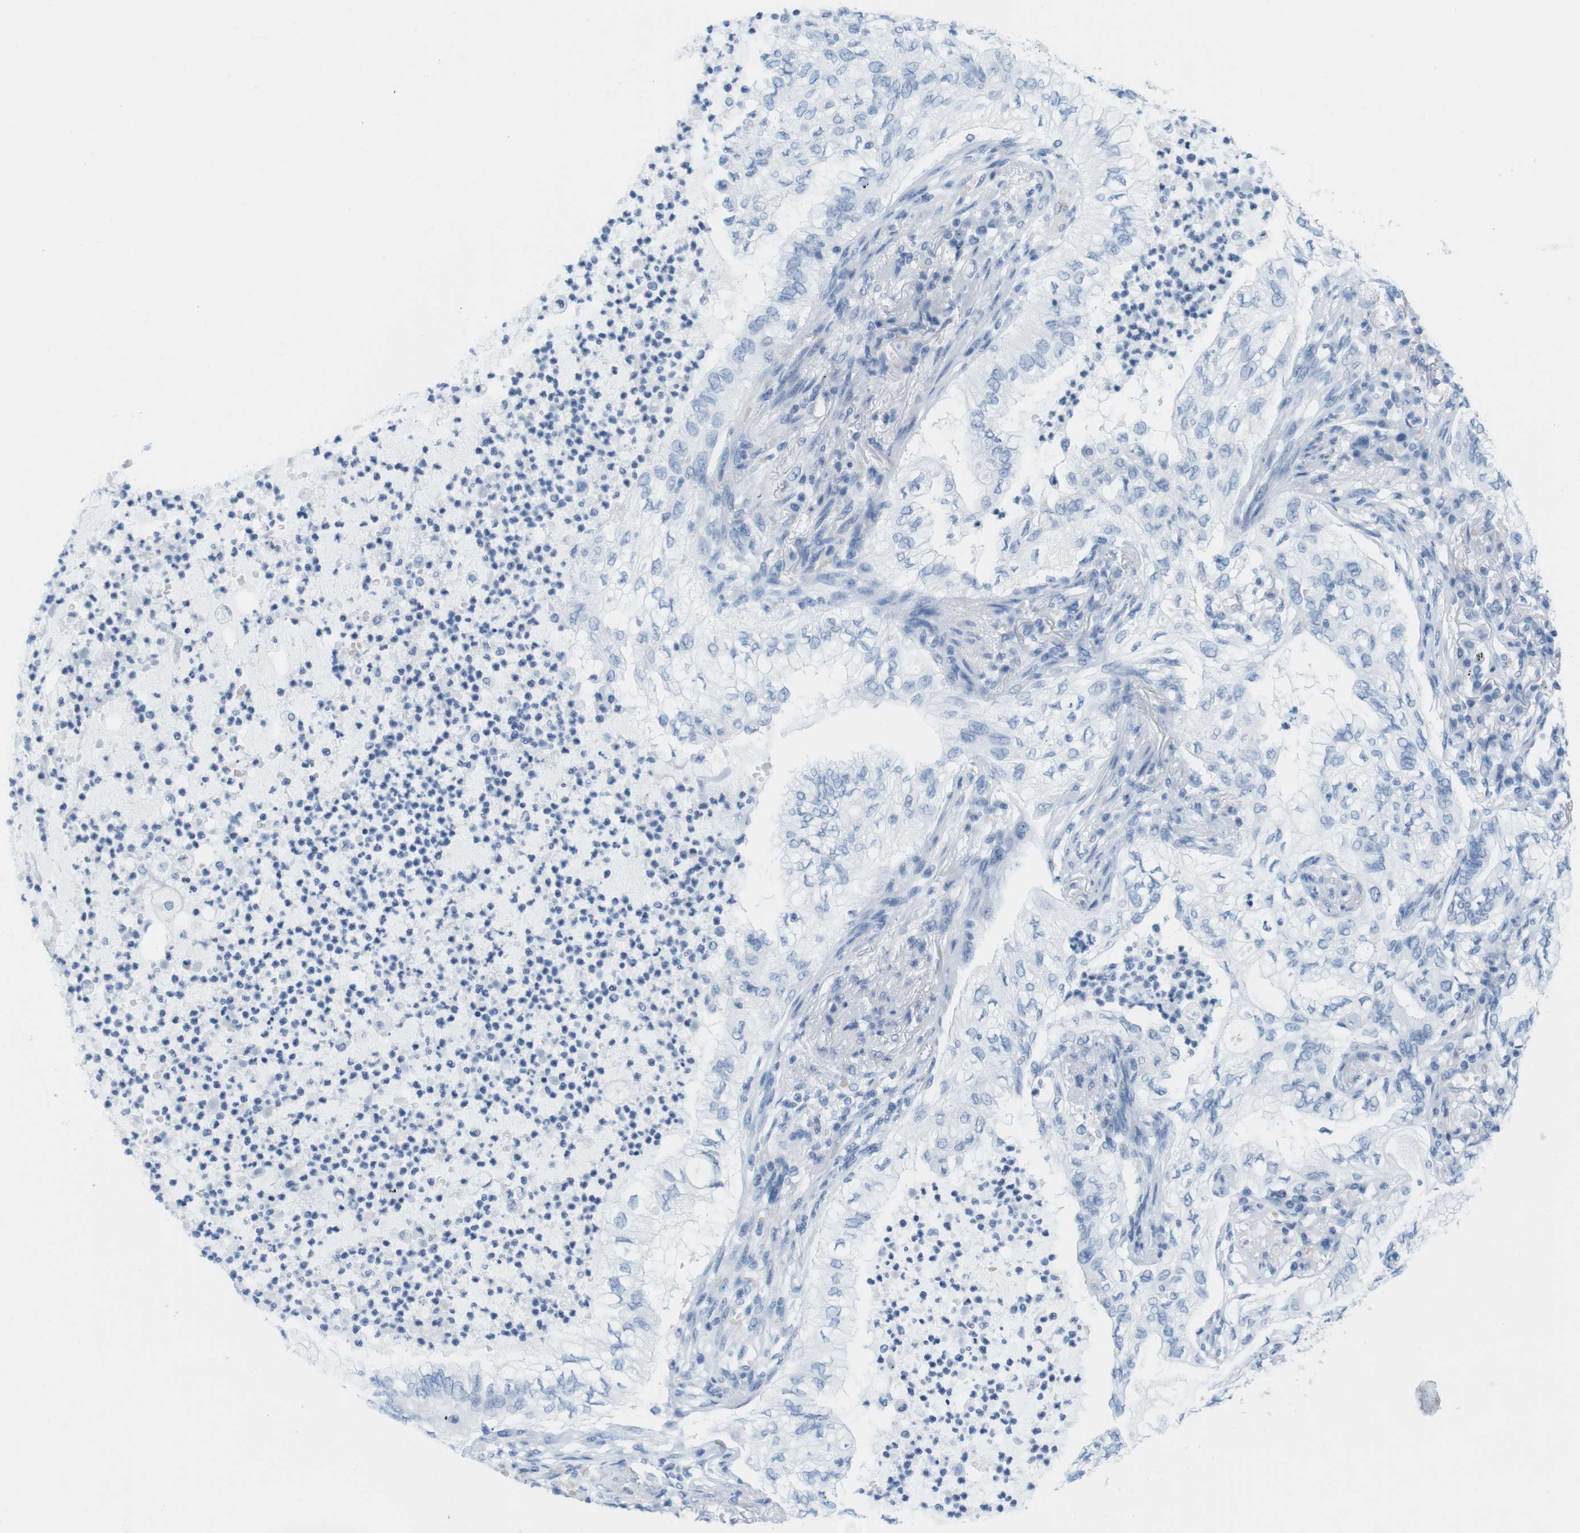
{"staining": {"intensity": "negative", "quantity": "none", "location": "none"}, "tissue": "lung cancer", "cell_type": "Tumor cells", "image_type": "cancer", "snomed": [{"axis": "morphology", "description": "Normal tissue, NOS"}, {"axis": "morphology", "description": "Adenocarcinoma, NOS"}, {"axis": "topography", "description": "Bronchus"}, {"axis": "topography", "description": "Lung"}], "caption": "High power microscopy photomicrograph of an immunohistochemistry photomicrograph of lung cancer (adenocarcinoma), revealing no significant expression in tumor cells. (Immunohistochemistry, brightfield microscopy, high magnification).", "gene": "TNNT2", "patient": {"sex": "female", "age": 70}}